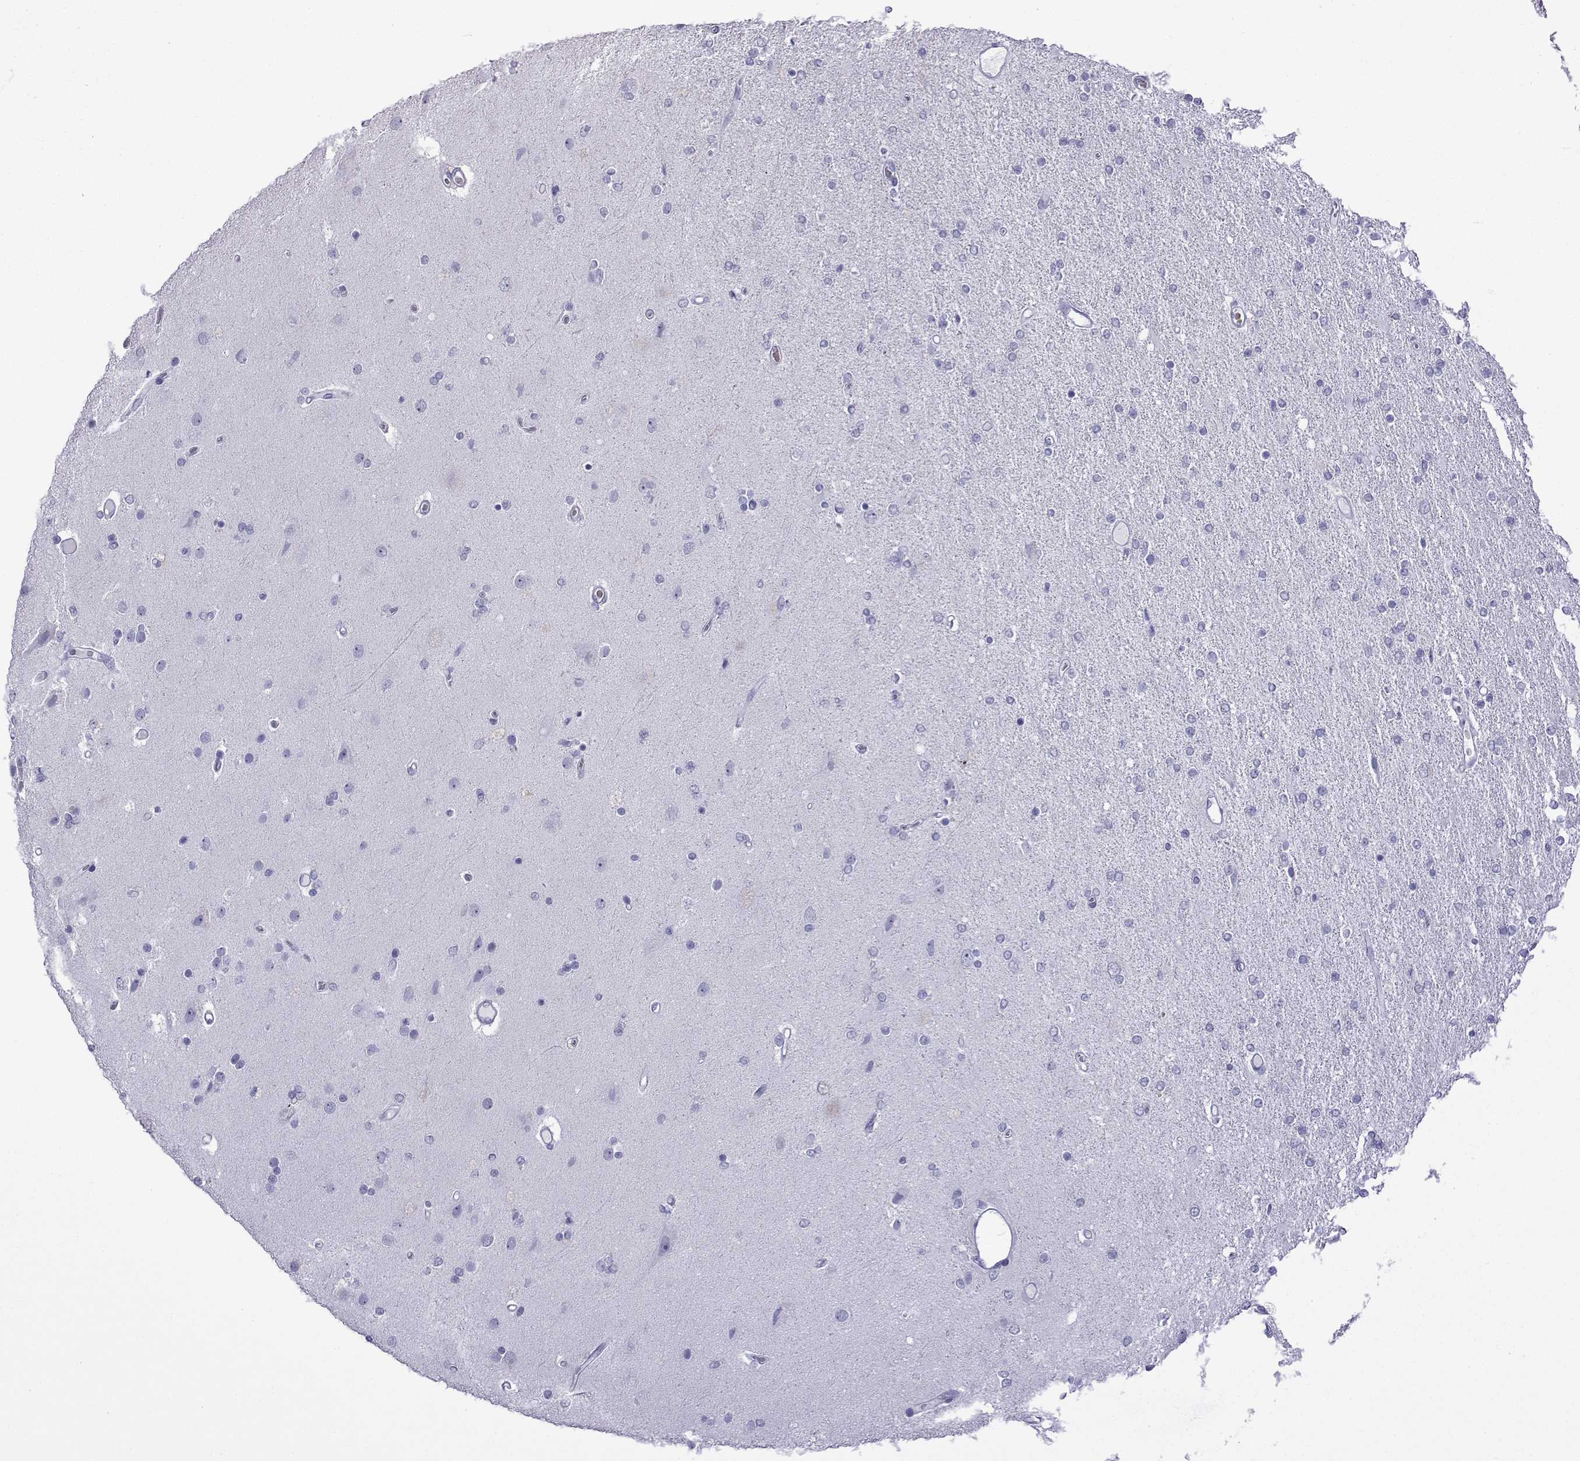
{"staining": {"intensity": "negative", "quantity": "none", "location": "none"}, "tissue": "glioma", "cell_type": "Tumor cells", "image_type": "cancer", "snomed": [{"axis": "morphology", "description": "Glioma, malignant, High grade"}, {"axis": "topography", "description": "Cerebral cortex"}], "caption": "Immunohistochemical staining of glioma exhibits no significant positivity in tumor cells. (Stains: DAB (3,3'-diaminobenzidine) immunohistochemistry with hematoxylin counter stain, Microscopy: brightfield microscopy at high magnification).", "gene": "ACTL7A", "patient": {"sex": "male", "age": 70}}